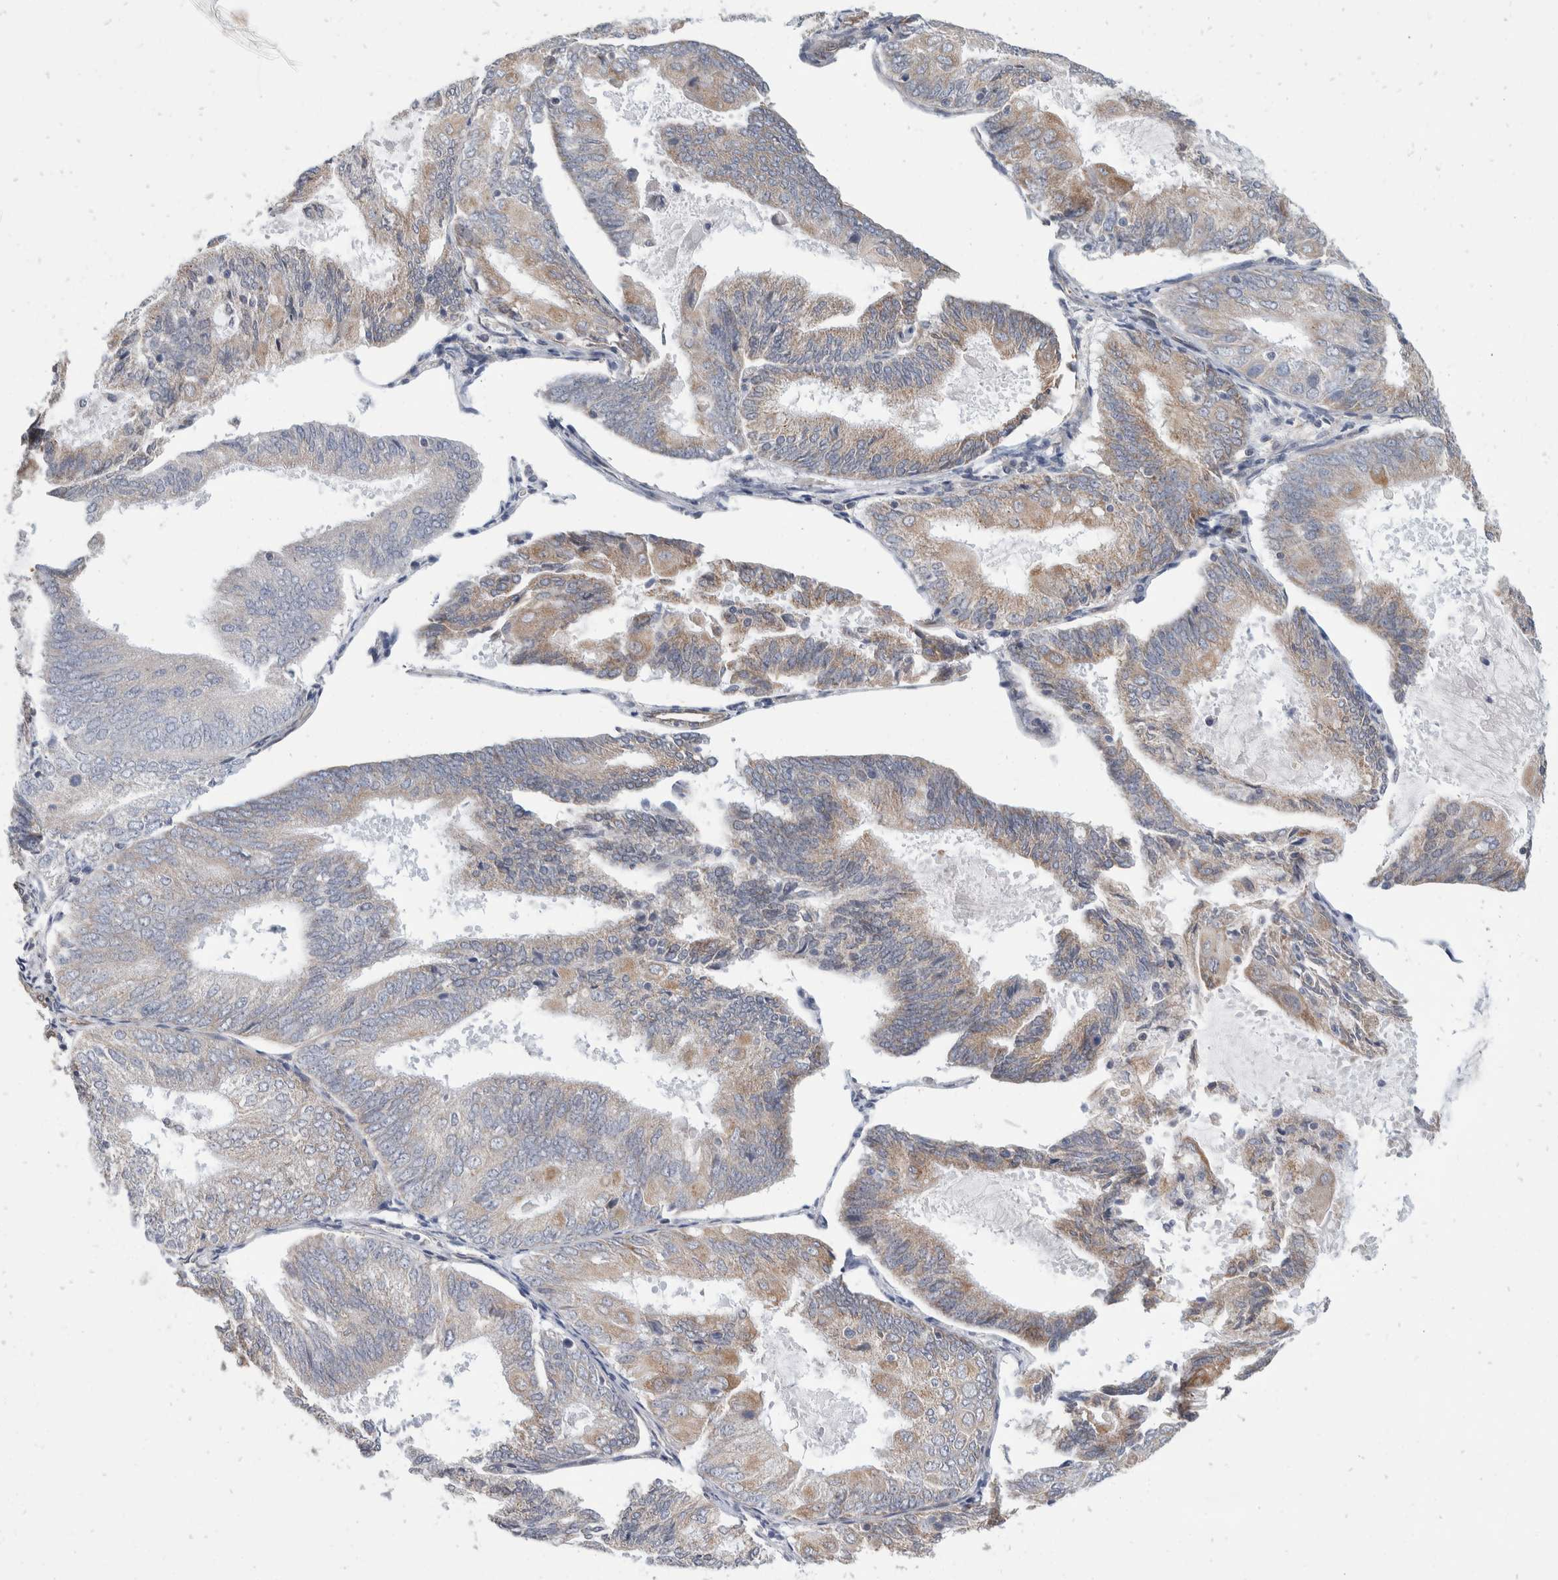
{"staining": {"intensity": "weak", "quantity": ">75%", "location": "cytoplasmic/membranous"}, "tissue": "endometrial cancer", "cell_type": "Tumor cells", "image_type": "cancer", "snomed": [{"axis": "morphology", "description": "Adenocarcinoma, NOS"}, {"axis": "topography", "description": "Endometrium"}], "caption": "DAB immunohistochemical staining of endometrial cancer displays weak cytoplasmic/membranous protein staining in about >75% of tumor cells.", "gene": "TMEM245", "patient": {"sex": "female", "age": 81}}